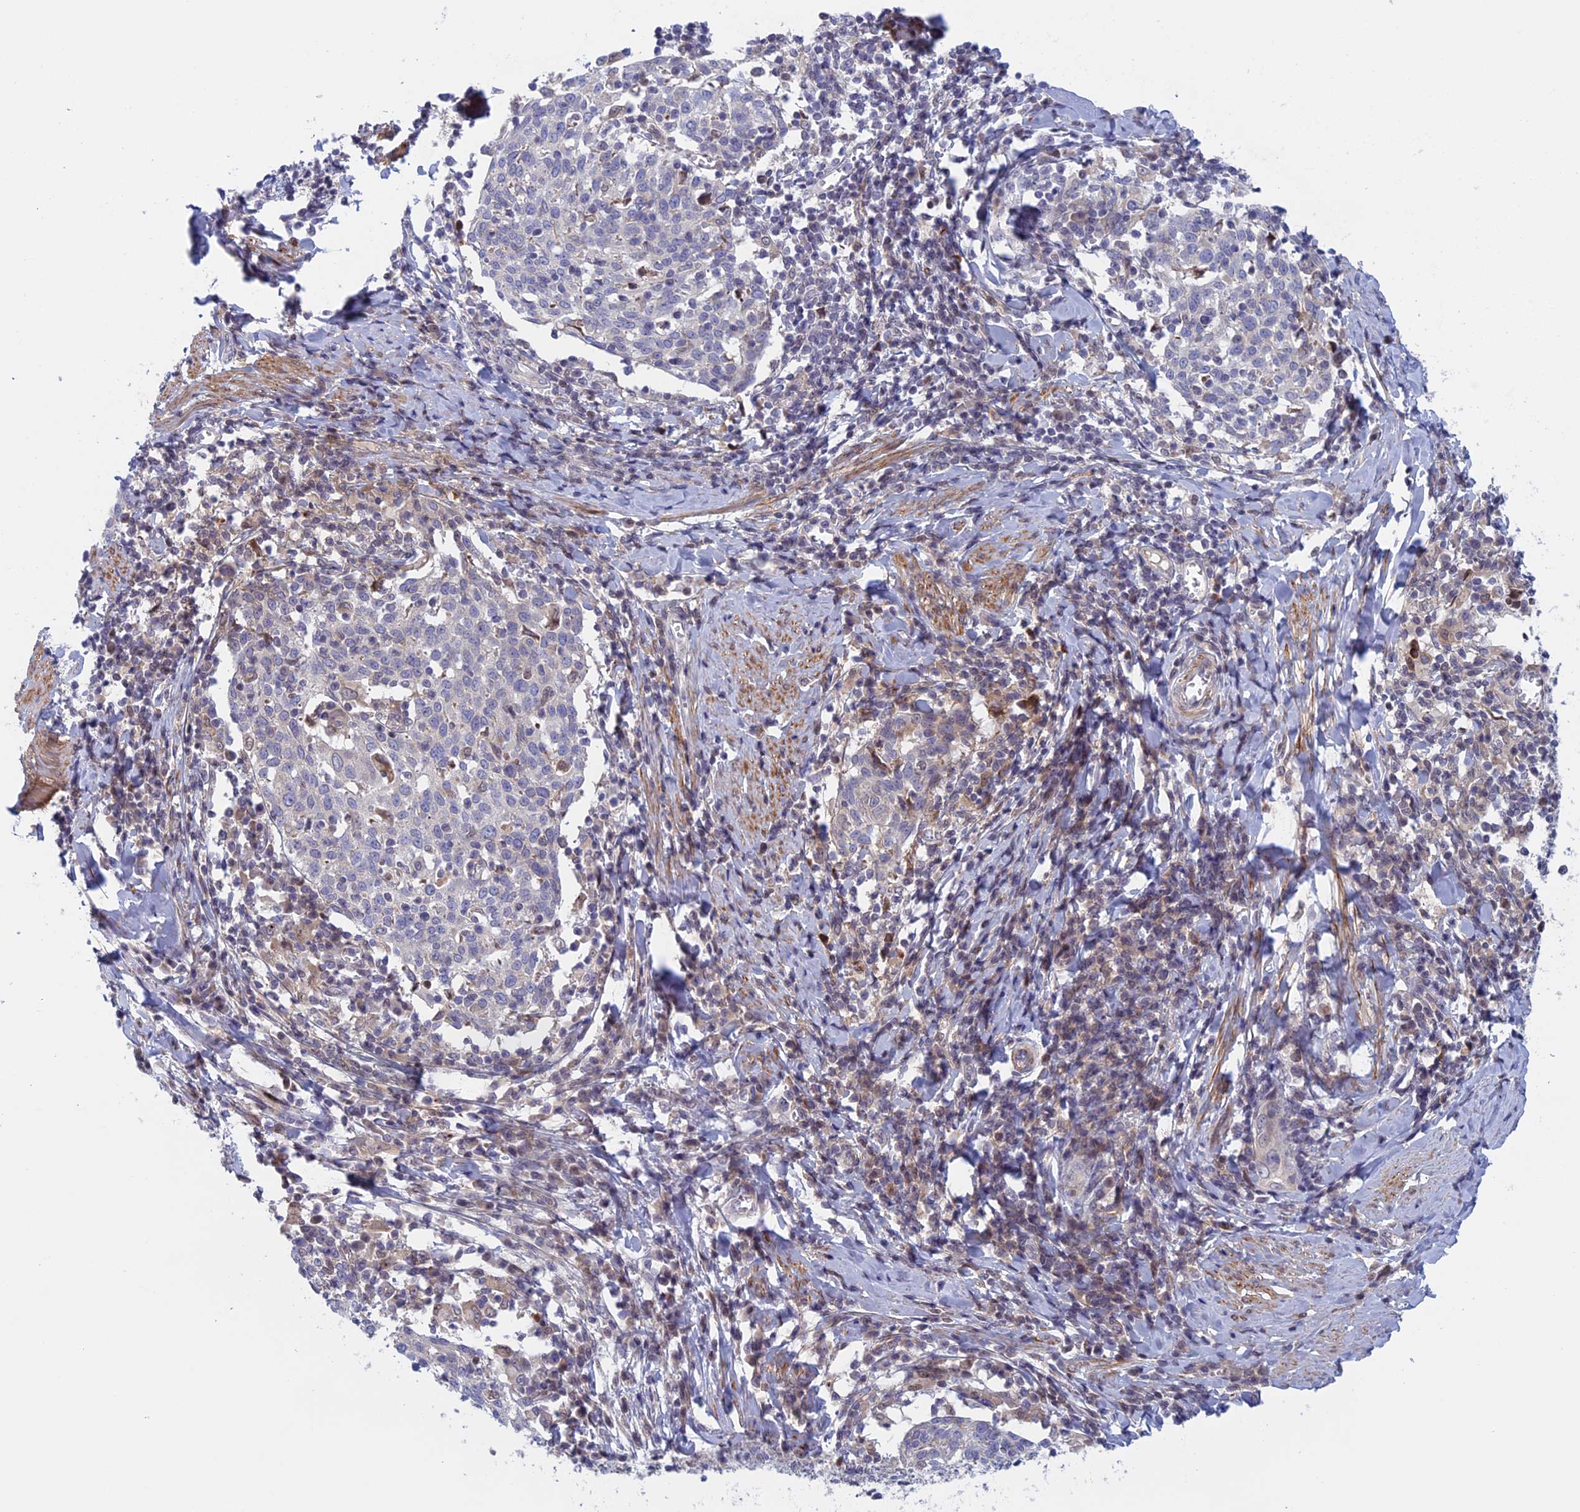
{"staining": {"intensity": "negative", "quantity": "none", "location": "none"}, "tissue": "cervical cancer", "cell_type": "Tumor cells", "image_type": "cancer", "snomed": [{"axis": "morphology", "description": "Squamous cell carcinoma, NOS"}, {"axis": "topography", "description": "Cervix"}], "caption": "Image shows no protein expression in tumor cells of cervical cancer tissue.", "gene": "FADS1", "patient": {"sex": "female", "age": 52}}